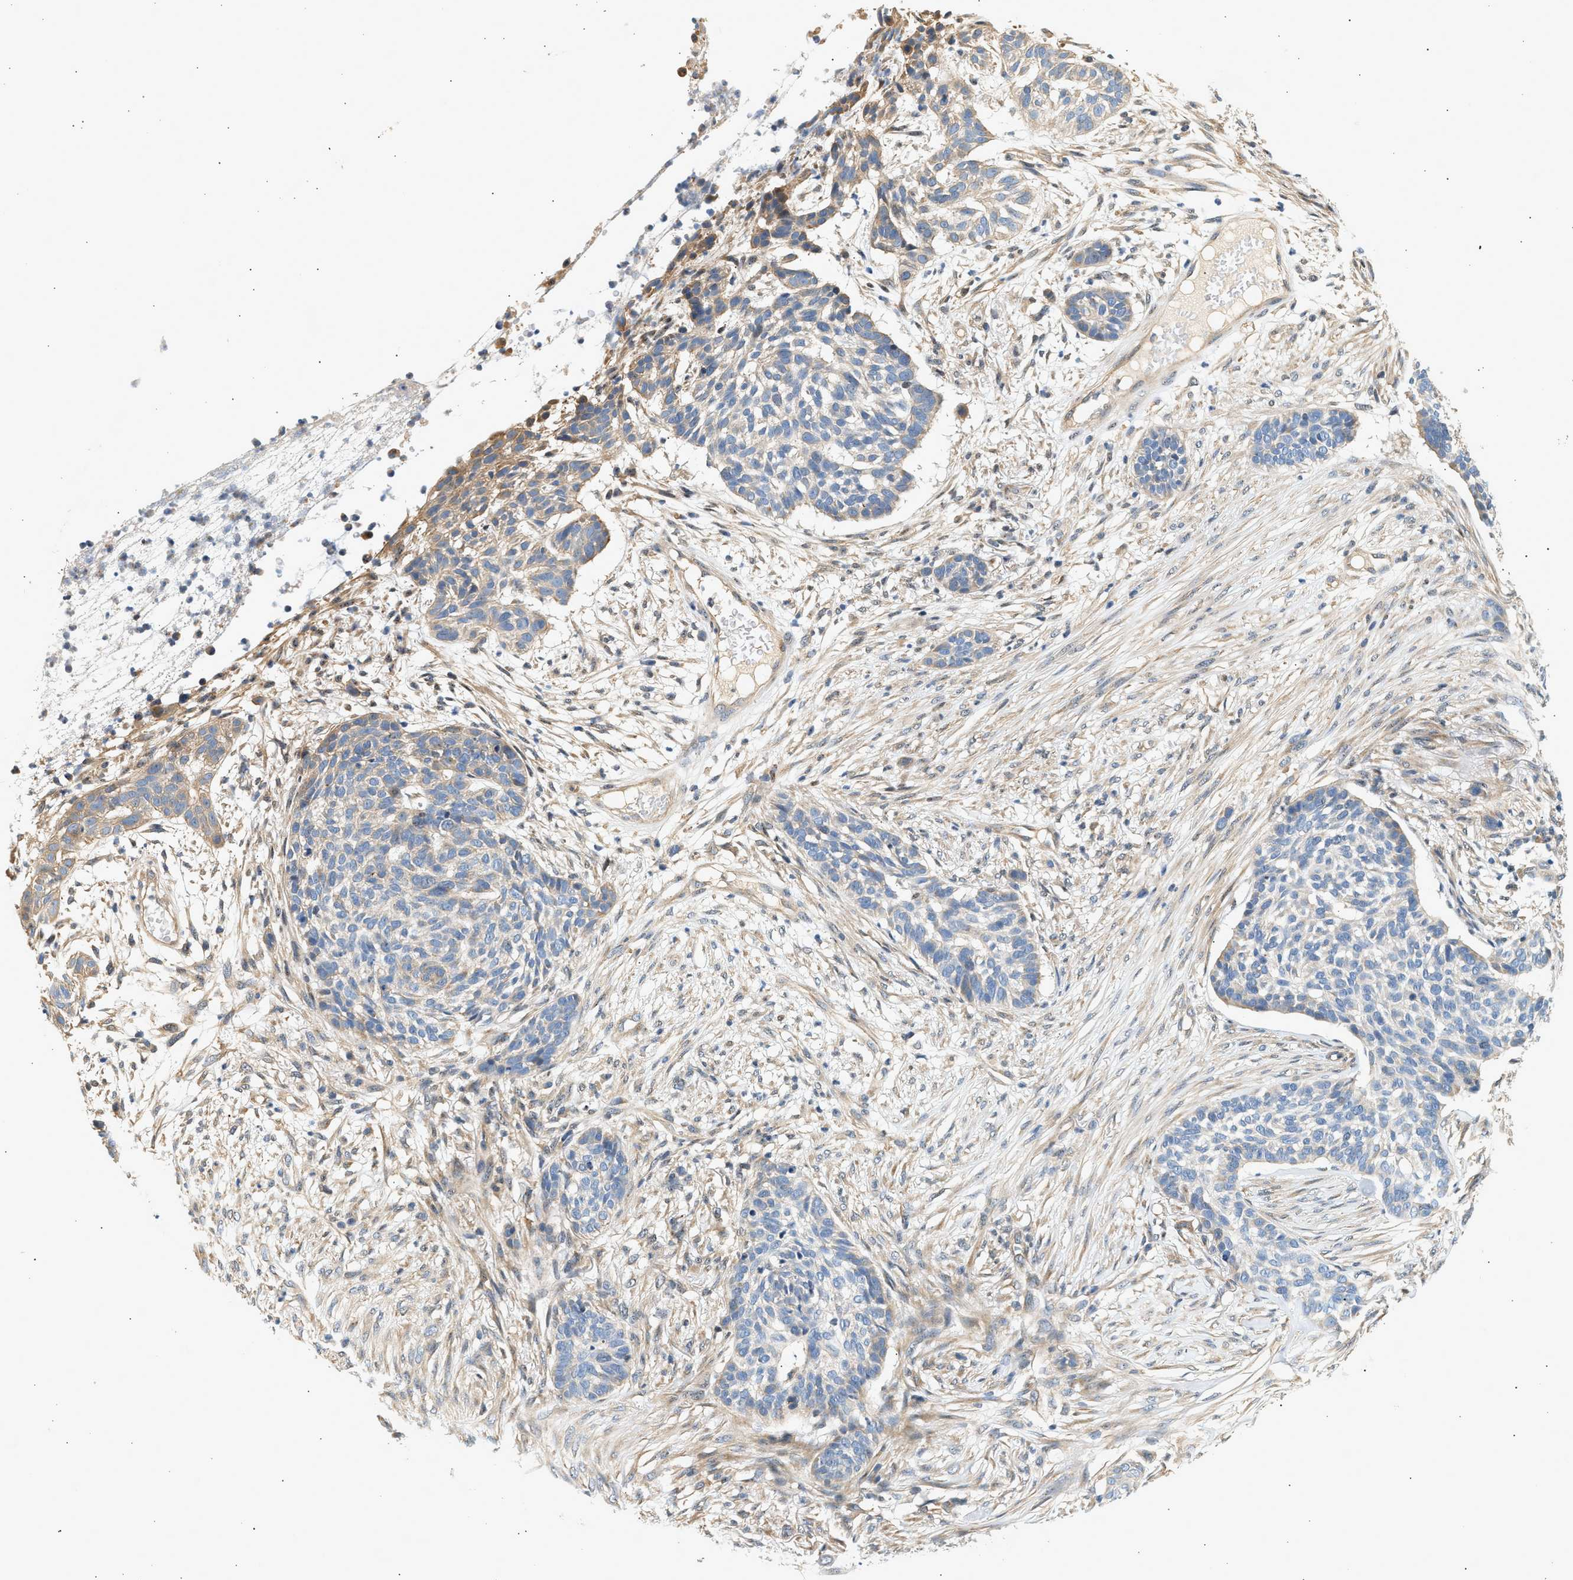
{"staining": {"intensity": "negative", "quantity": "none", "location": "none"}, "tissue": "skin cancer", "cell_type": "Tumor cells", "image_type": "cancer", "snomed": [{"axis": "morphology", "description": "Basal cell carcinoma"}, {"axis": "topography", "description": "Skin"}], "caption": "High magnification brightfield microscopy of skin cancer (basal cell carcinoma) stained with DAB (brown) and counterstained with hematoxylin (blue): tumor cells show no significant positivity. (Brightfield microscopy of DAB immunohistochemistry (IHC) at high magnification).", "gene": "WDR31", "patient": {"sex": "male", "age": 85}}